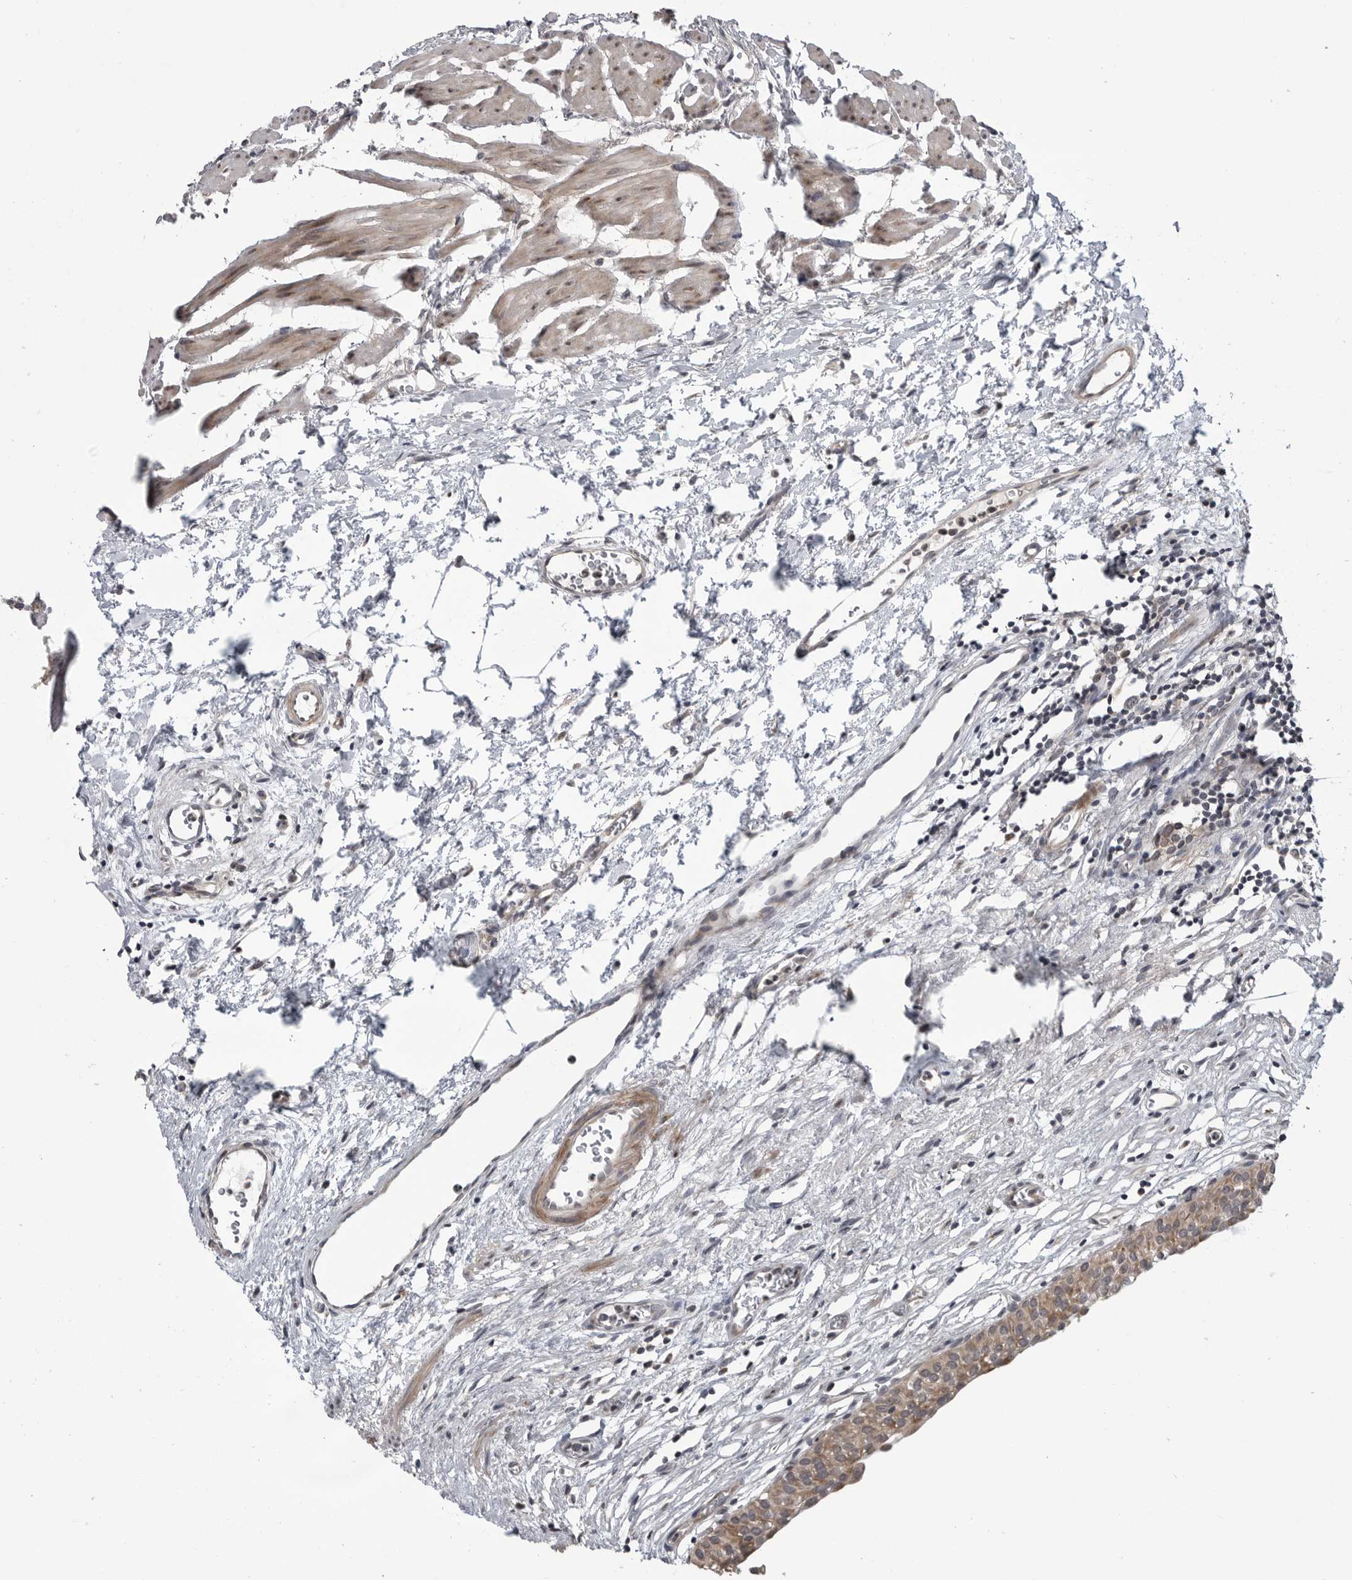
{"staining": {"intensity": "moderate", "quantity": ">75%", "location": "cytoplasmic/membranous"}, "tissue": "urinary bladder", "cell_type": "Urothelial cells", "image_type": "normal", "snomed": [{"axis": "morphology", "description": "Normal tissue, NOS"}, {"axis": "morphology", "description": "Urothelial carcinoma, High grade"}, {"axis": "topography", "description": "Urinary bladder"}], "caption": "Brown immunohistochemical staining in benign human urinary bladder reveals moderate cytoplasmic/membranous expression in about >75% of urothelial cells.", "gene": "FAAP100", "patient": {"sex": "female", "age": 60}}